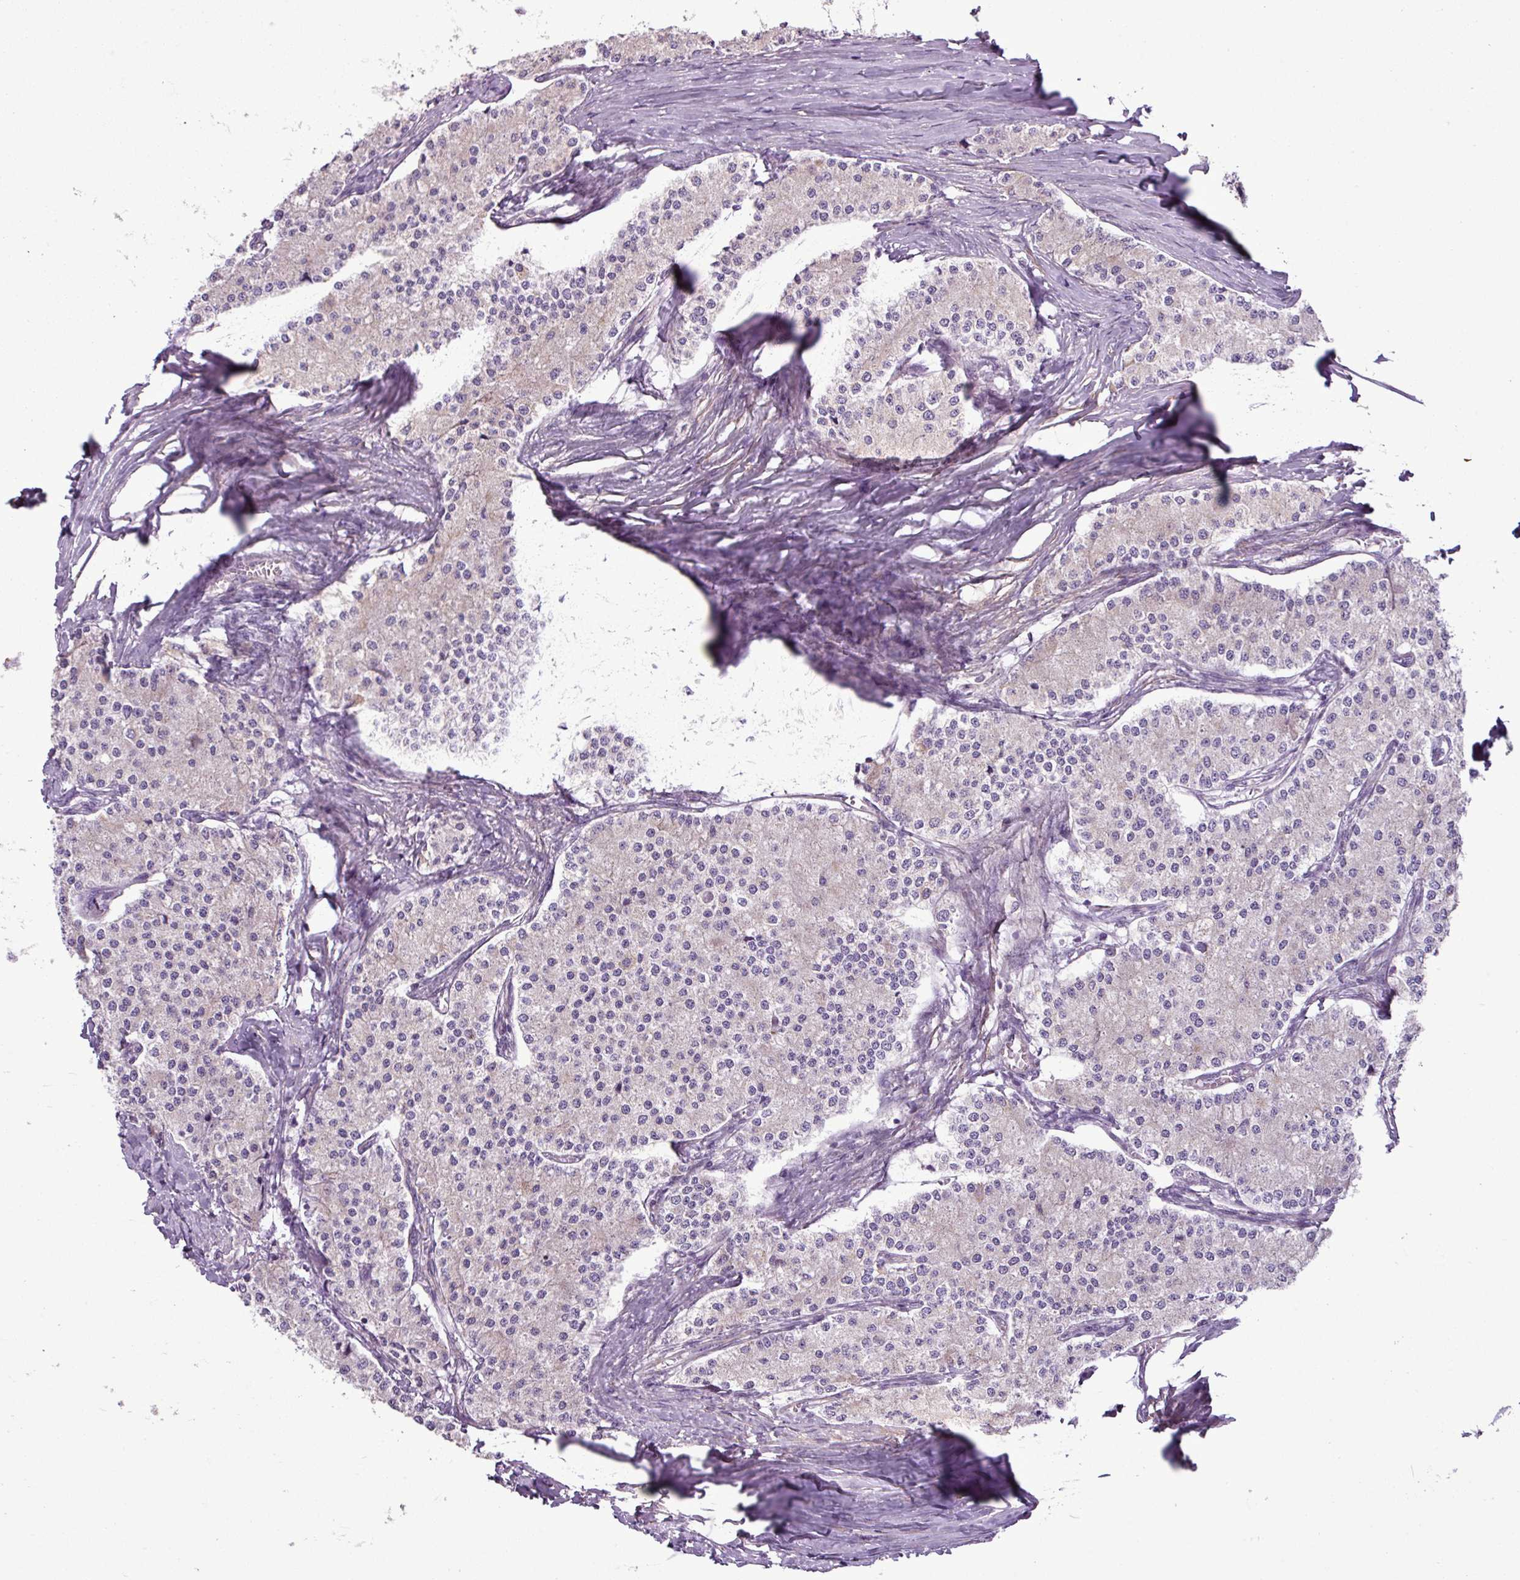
{"staining": {"intensity": "negative", "quantity": "none", "location": "none"}, "tissue": "carcinoid", "cell_type": "Tumor cells", "image_type": "cancer", "snomed": [{"axis": "morphology", "description": "Carcinoid, malignant, NOS"}, {"axis": "topography", "description": "Colon"}], "caption": "Tumor cells show no significant protein expression in carcinoid (malignant).", "gene": "BTN2A2", "patient": {"sex": "female", "age": 52}}